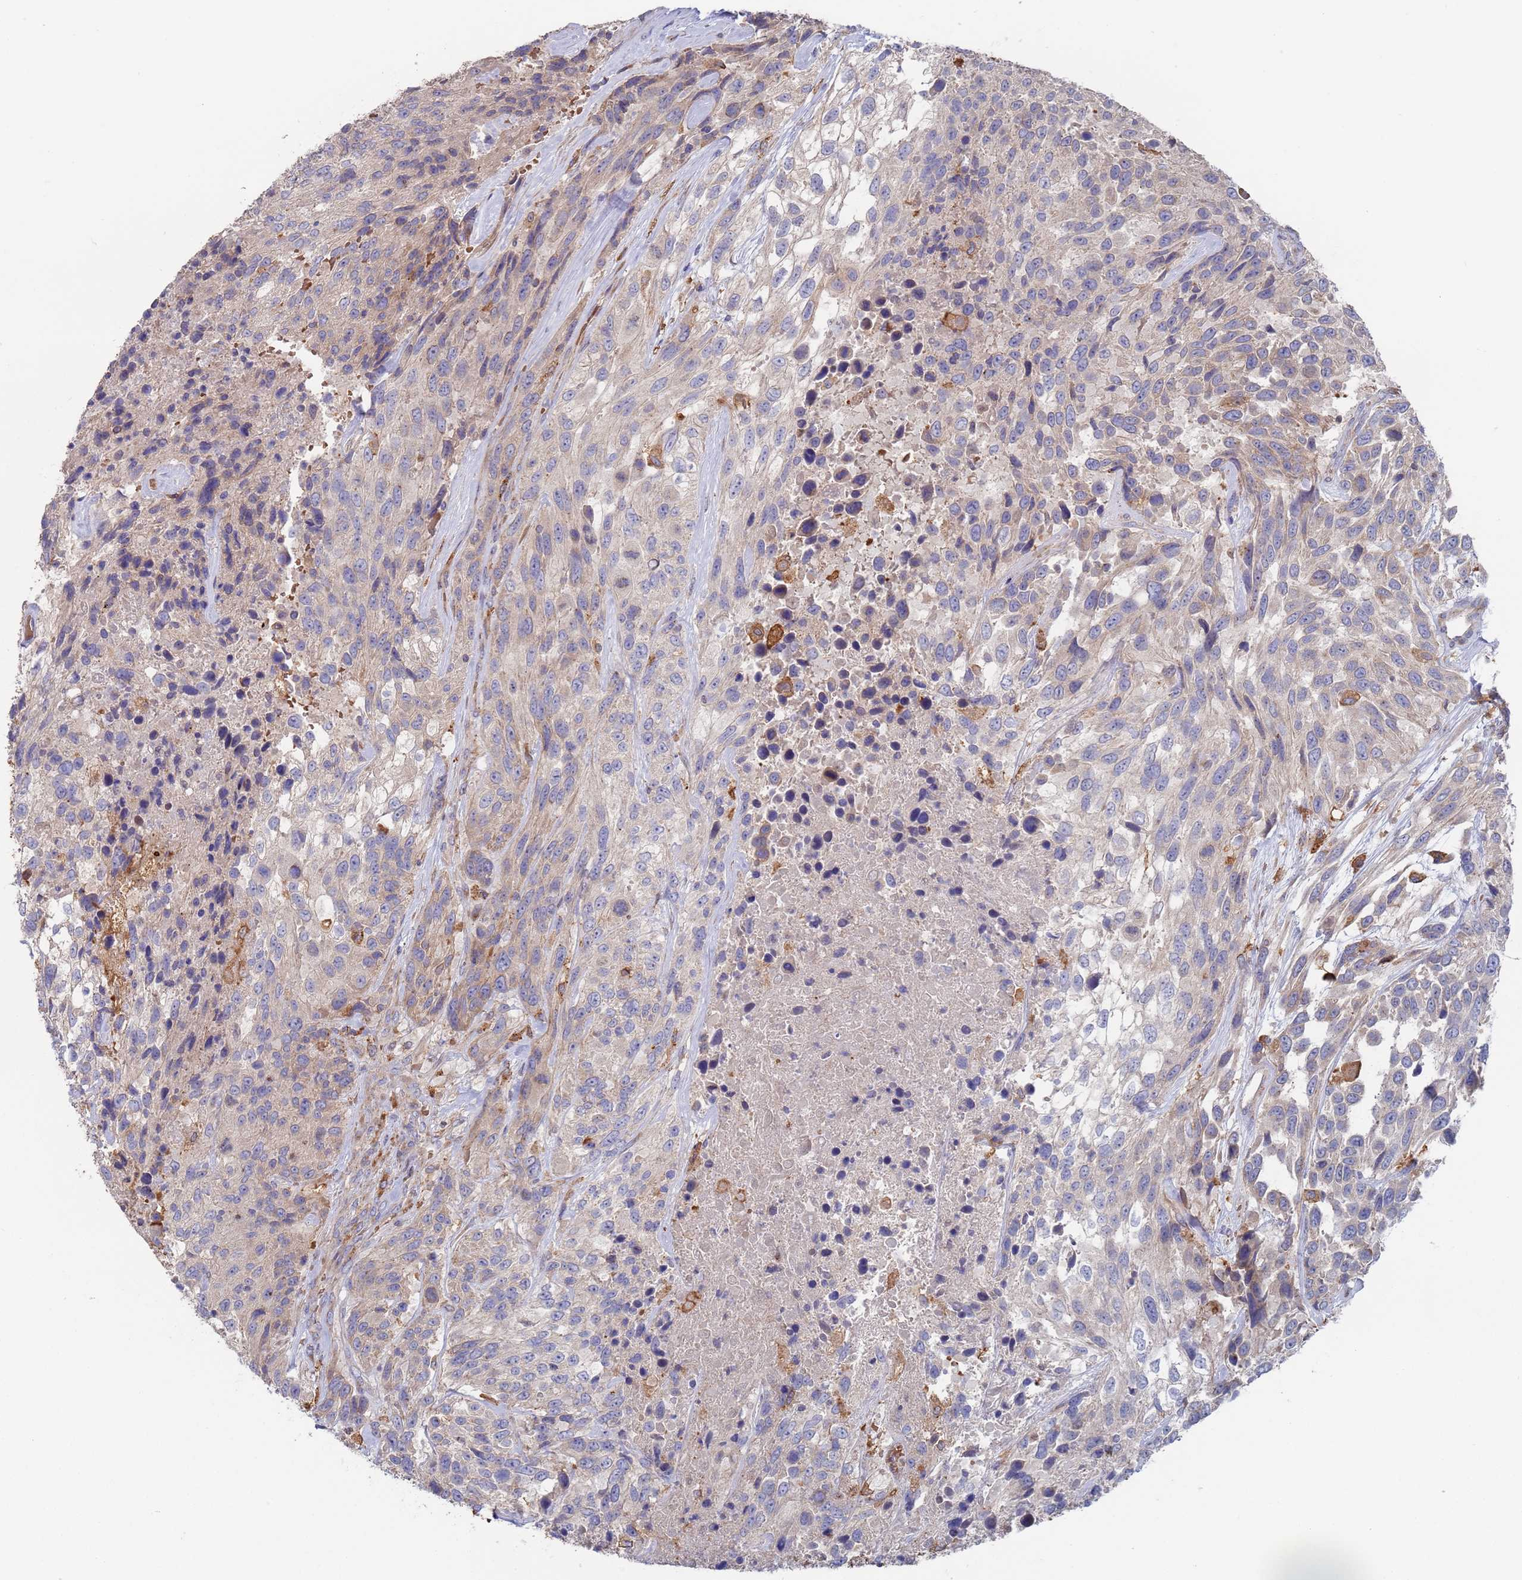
{"staining": {"intensity": "negative", "quantity": "none", "location": "none"}, "tissue": "urothelial cancer", "cell_type": "Tumor cells", "image_type": "cancer", "snomed": [{"axis": "morphology", "description": "Urothelial carcinoma, High grade"}, {"axis": "topography", "description": "Urinary bladder"}], "caption": "IHC of urothelial cancer exhibits no expression in tumor cells. The staining was performed using DAB to visualize the protein expression in brown, while the nuclei were stained in blue with hematoxylin (Magnification: 20x).", "gene": "MALRD1", "patient": {"sex": "female", "age": 70}}